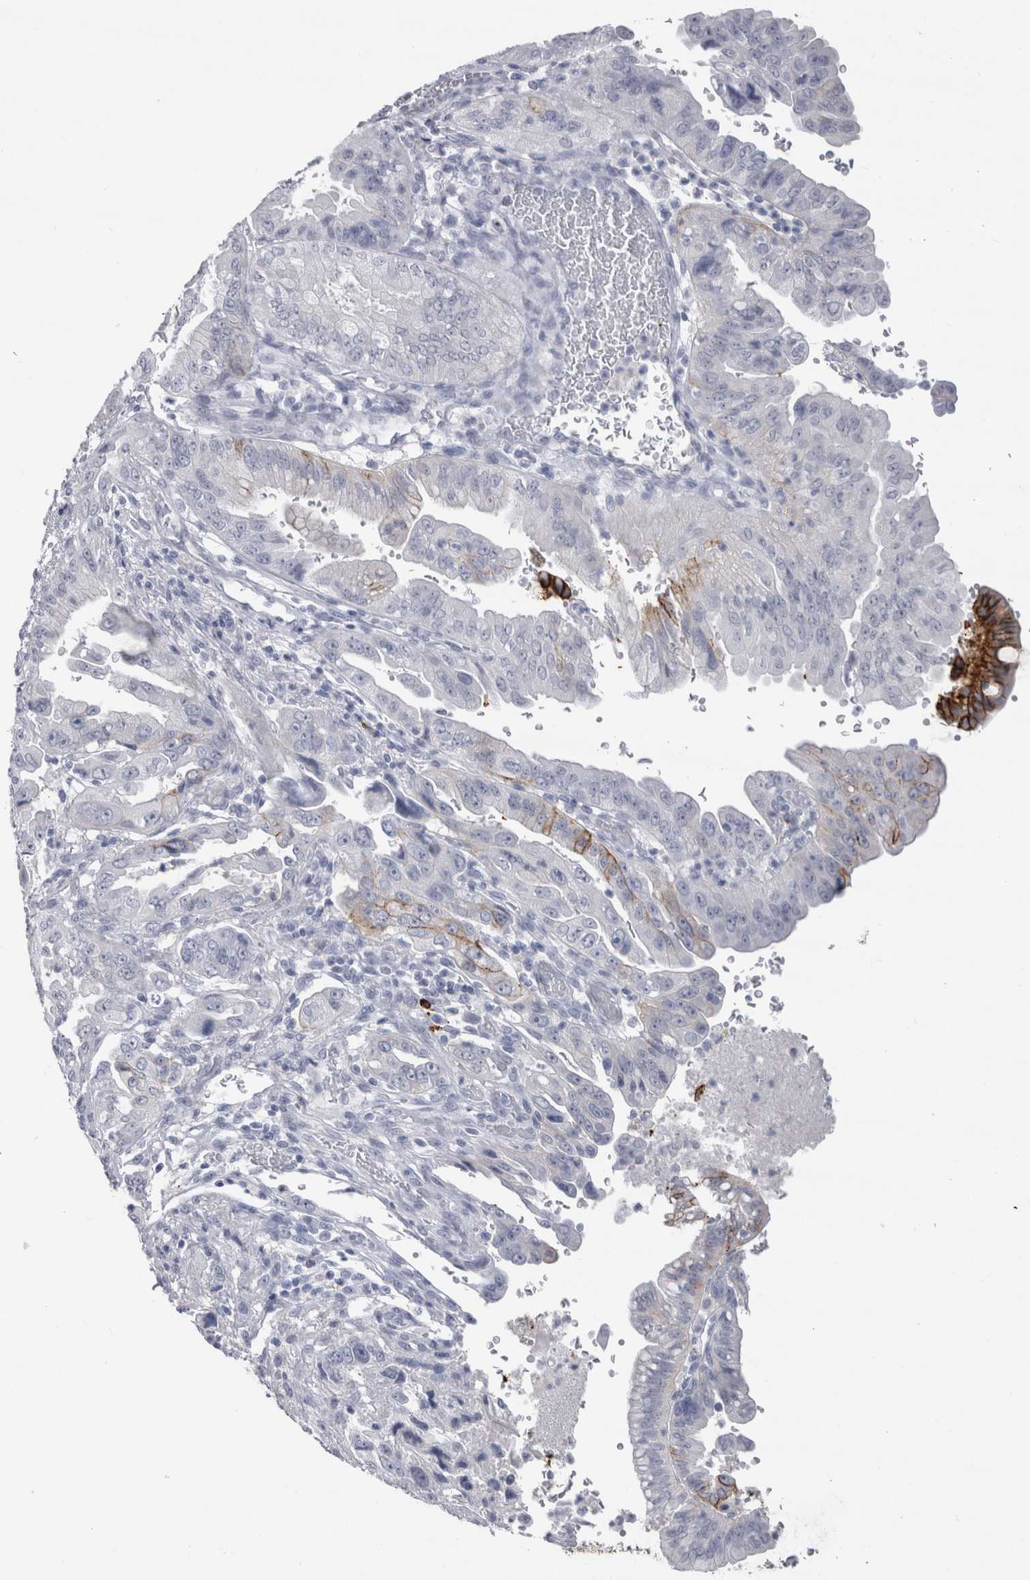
{"staining": {"intensity": "moderate", "quantity": "<25%", "location": "cytoplasmic/membranous"}, "tissue": "pancreatic cancer", "cell_type": "Tumor cells", "image_type": "cancer", "snomed": [{"axis": "morphology", "description": "Adenocarcinoma, NOS"}, {"axis": "topography", "description": "Pancreas"}], "caption": "A low amount of moderate cytoplasmic/membranous staining is identified in approximately <25% of tumor cells in pancreatic adenocarcinoma tissue. (IHC, brightfield microscopy, high magnification).", "gene": "CDH17", "patient": {"sex": "male", "age": 70}}